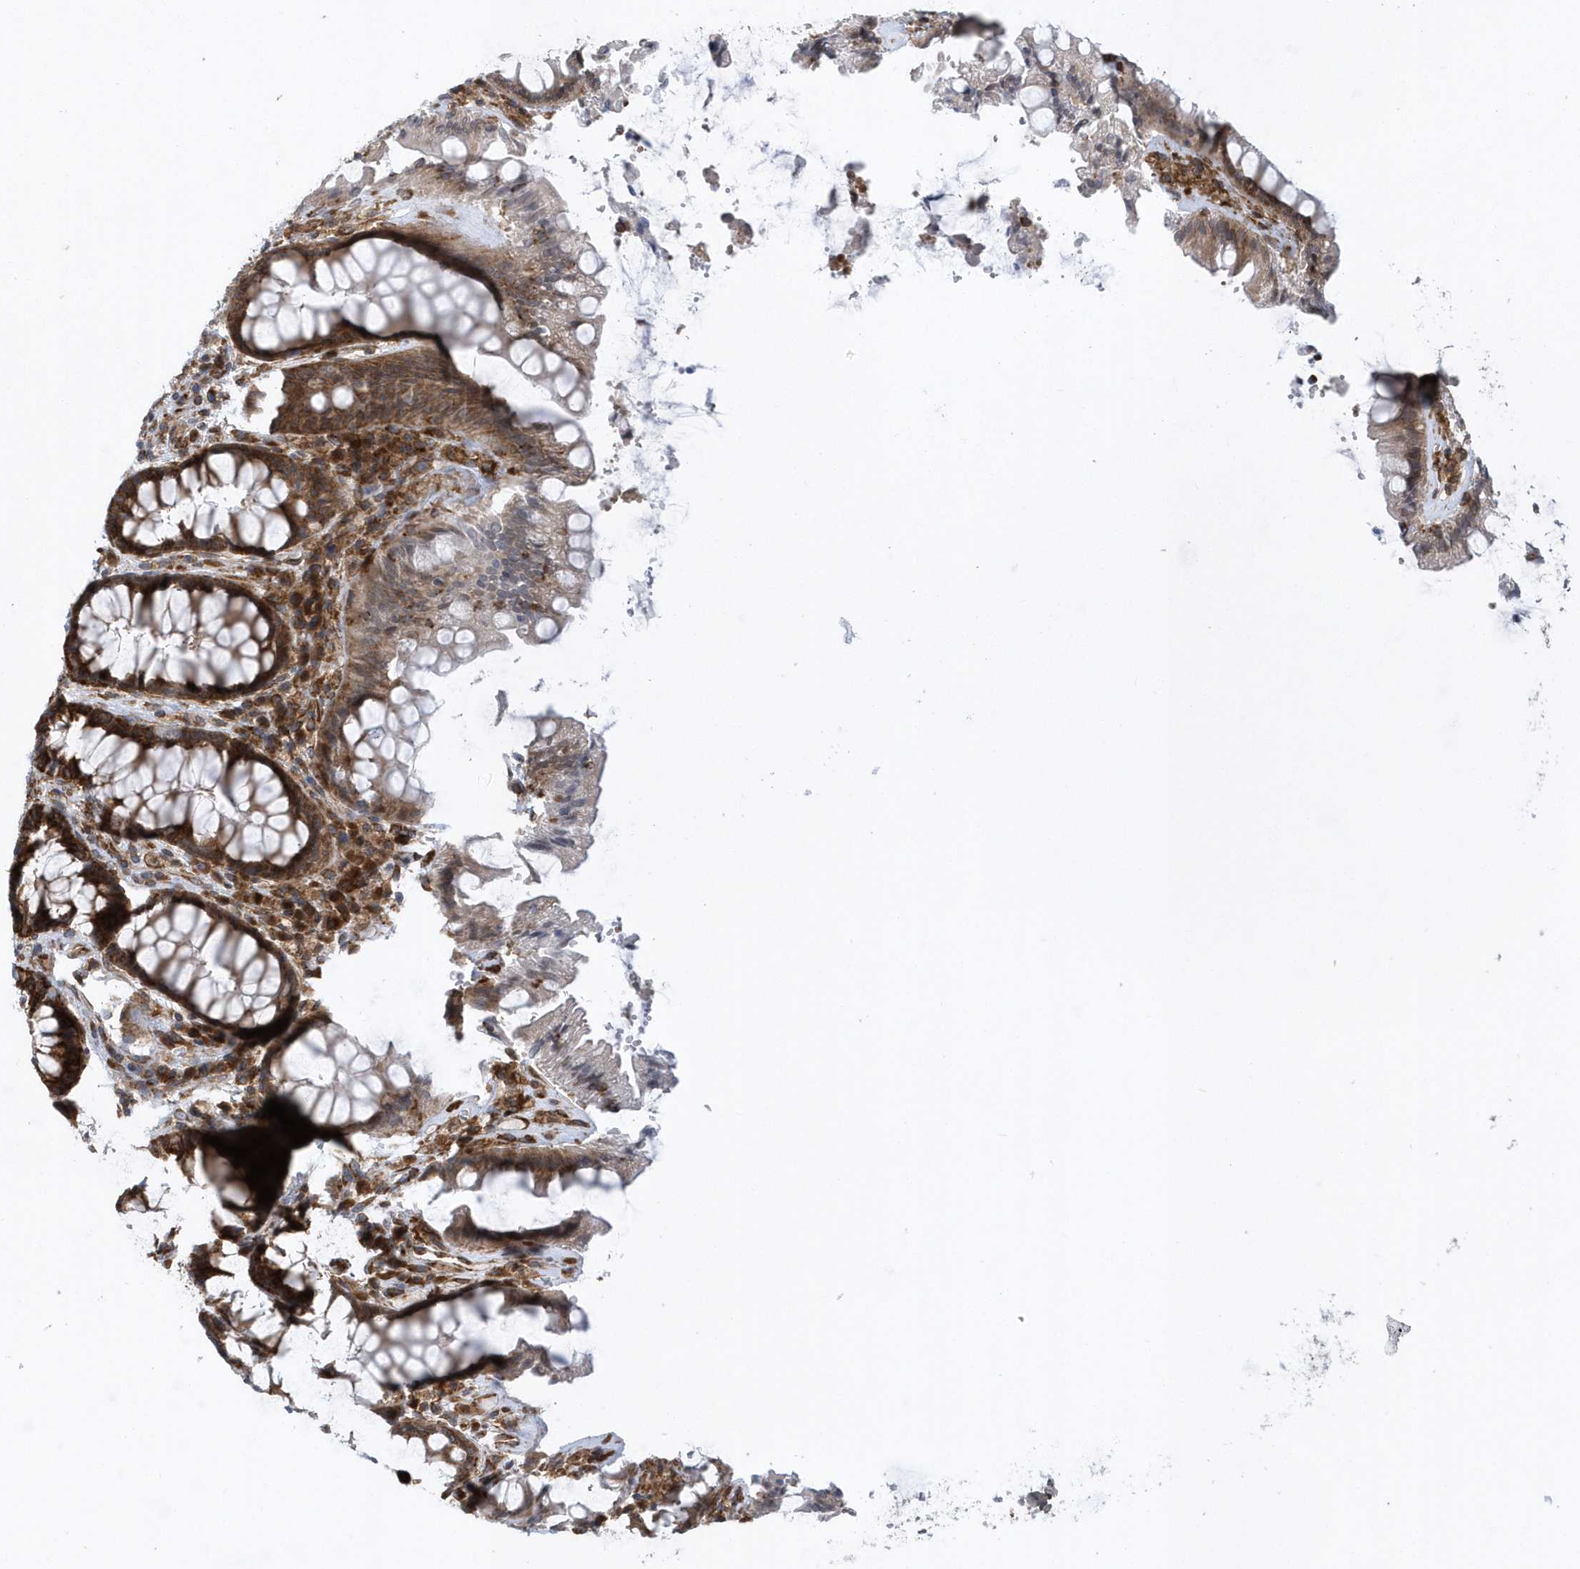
{"staining": {"intensity": "moderate", "quantity": ">75%", "location": "cytoplasmic/membranous"}, "tissue": "rectum", "cell_type": "Glandular cells", "image_type": "normal", "snomed": [{"axis": "morphology", "description": "Normal tissue, NOS"}, {"axis": "topography", "description": "Rectum"}], "caption": "High-power microscopy captured an IHC image of benign rectum, revealing moderate cytoplasmic/membranous expression in approximately >75% of glandular cells.", "gene": "PHF1", "patient": {"sex": "female", "age": 46}}